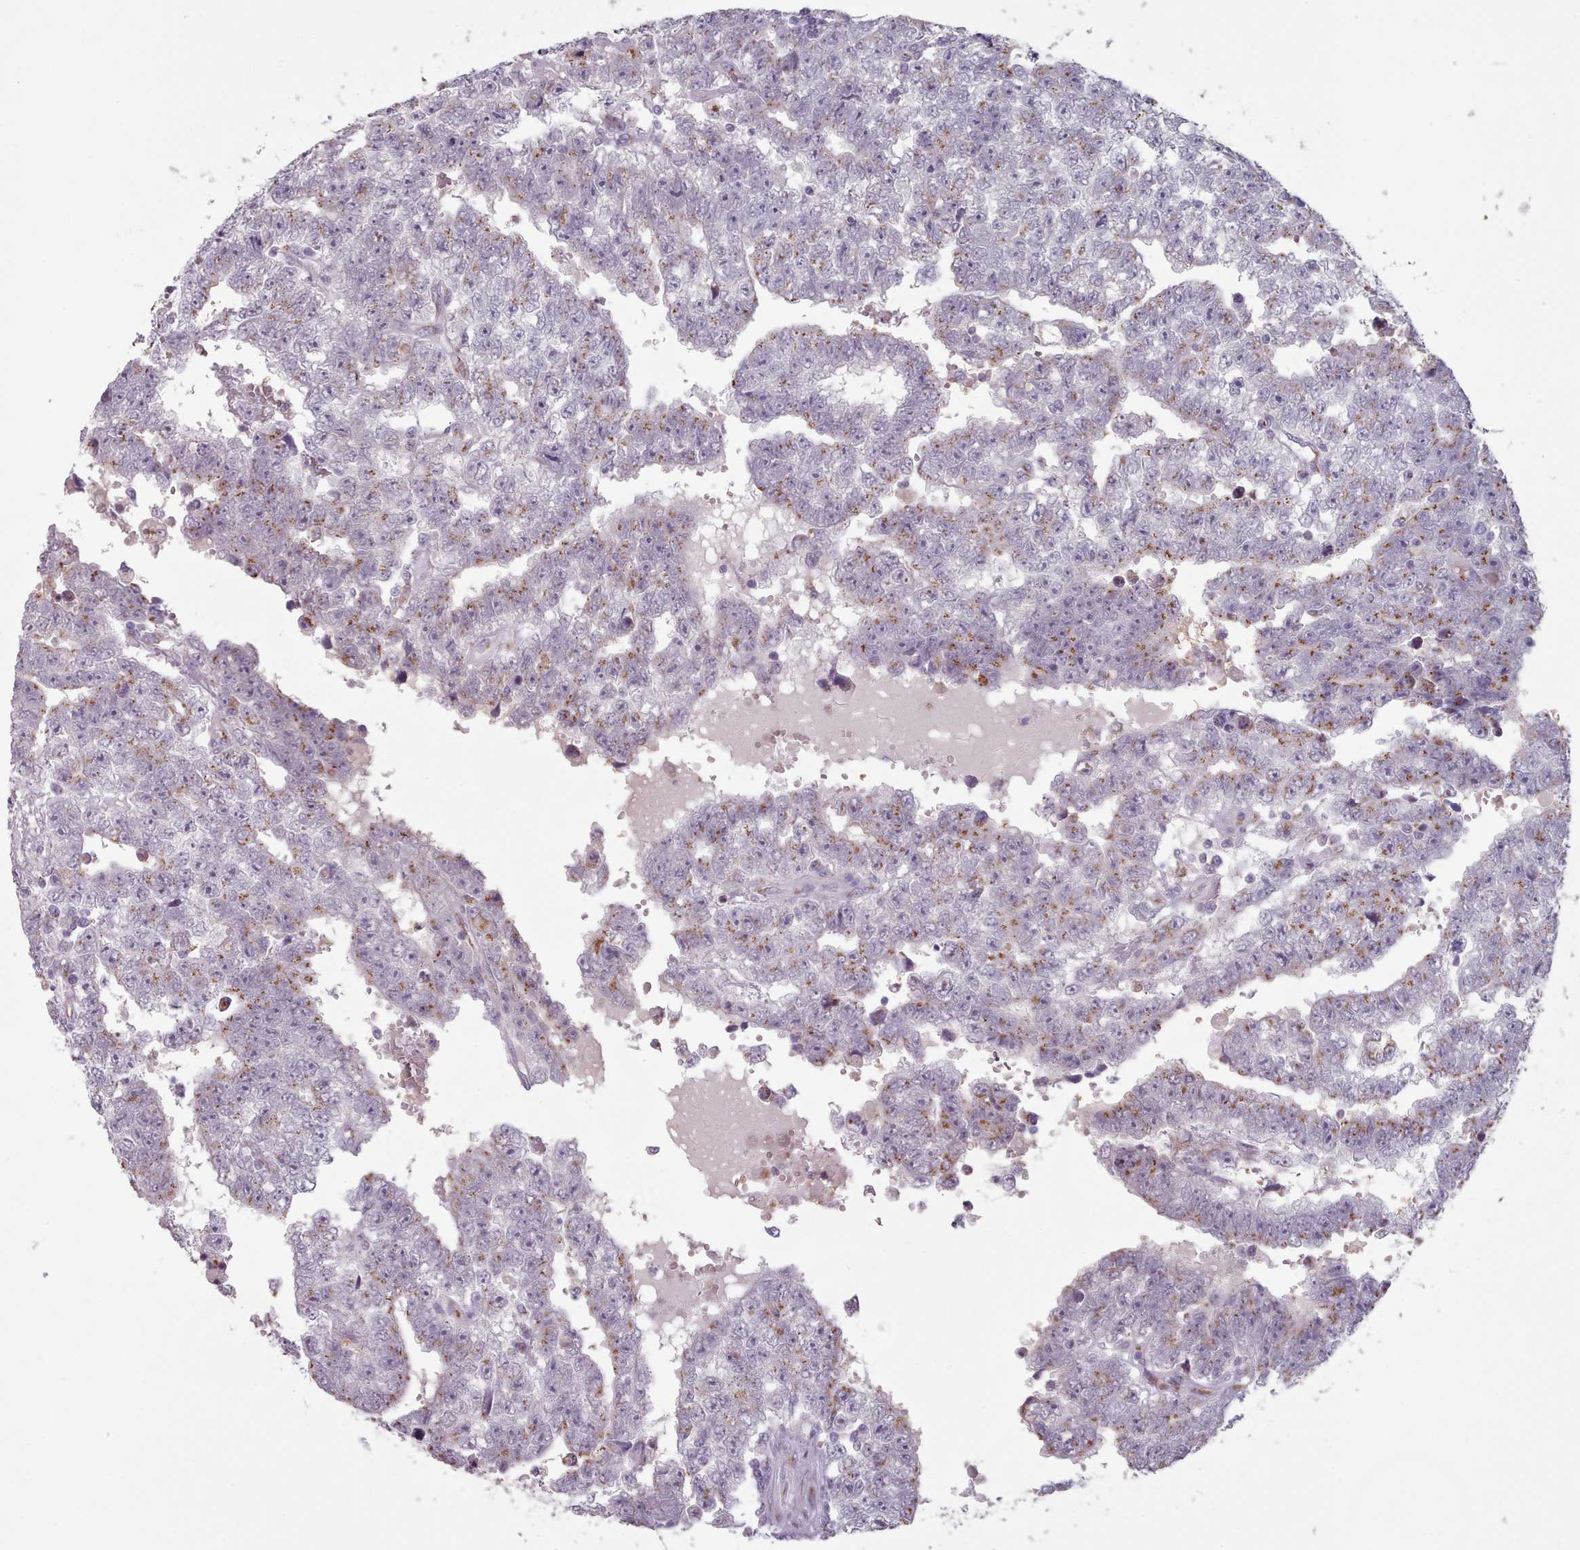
{"staining": {"intensity": "moderate", "quantity": "25%-75%", "location": "cytoplasmic/membranous"}, "tissue": "testis cancer", "cell_type": "Tumor cells", "image_type": "cancer", "snomed": [{"axis": "morphology", "description": "Carcinoma, Embryonal, NOS"}, {"axis": "topography", "description": "Testis"}], "caption": "About 25%-75% of tumor cells in testis embryonal carcinoma display moderate cytoplasmic/membranous protein expression as visualized by brown immunohistochemical staining.", "gene": "MAN1B1", "patient": {"sex": "male", "age": 25}}